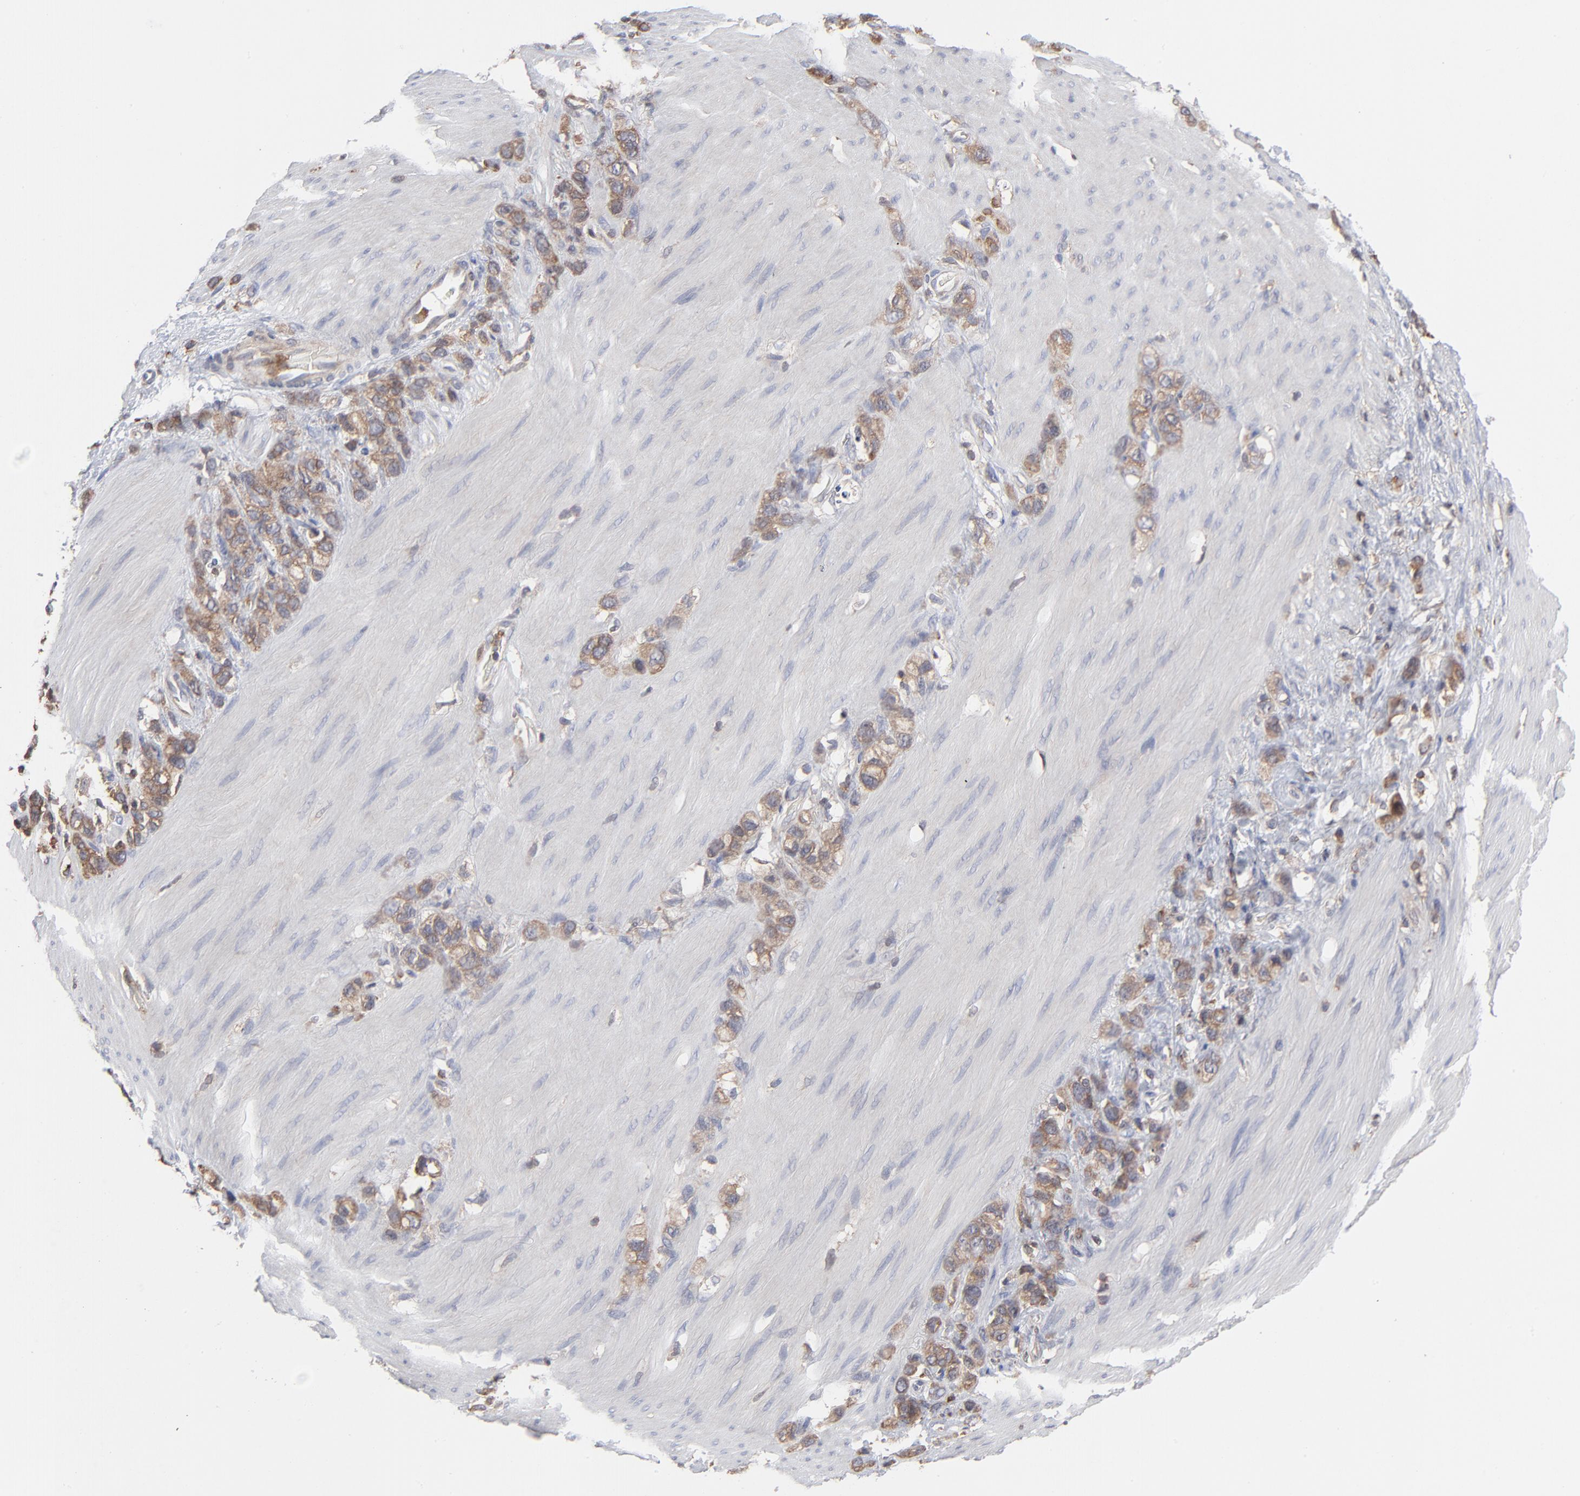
{"staining": {"intensity": "weak", "quantity": ">75%", "location": "cytoplasmic/membranous"}, "tissue": "stomach cancer", "cell_type": "Tumor cells", "image_type": "cancer", "snomed": [{"axis": "morphology", "description": "Normal tissue, NOS"}, {"axis": "morphology", "description": "Adenocarcinoma, NOS"}, {"axis": "morphology", "description": "Adenocarcinoma, High grade"}, {"axis": "topography", "description": "Stomach, upper"}, {"axis": "topography", "description": "Stomach"}], "caption": "Approximately >75% of tumor cells in stomach cancer (high-grade adenocarcinoma) demonstrate weak cytoplasmic/membranous protein staining as visualized by brown immunohistochemical staining.", "gene": "MAP2K1", "patient": {"sex": "female", "age": 65}}